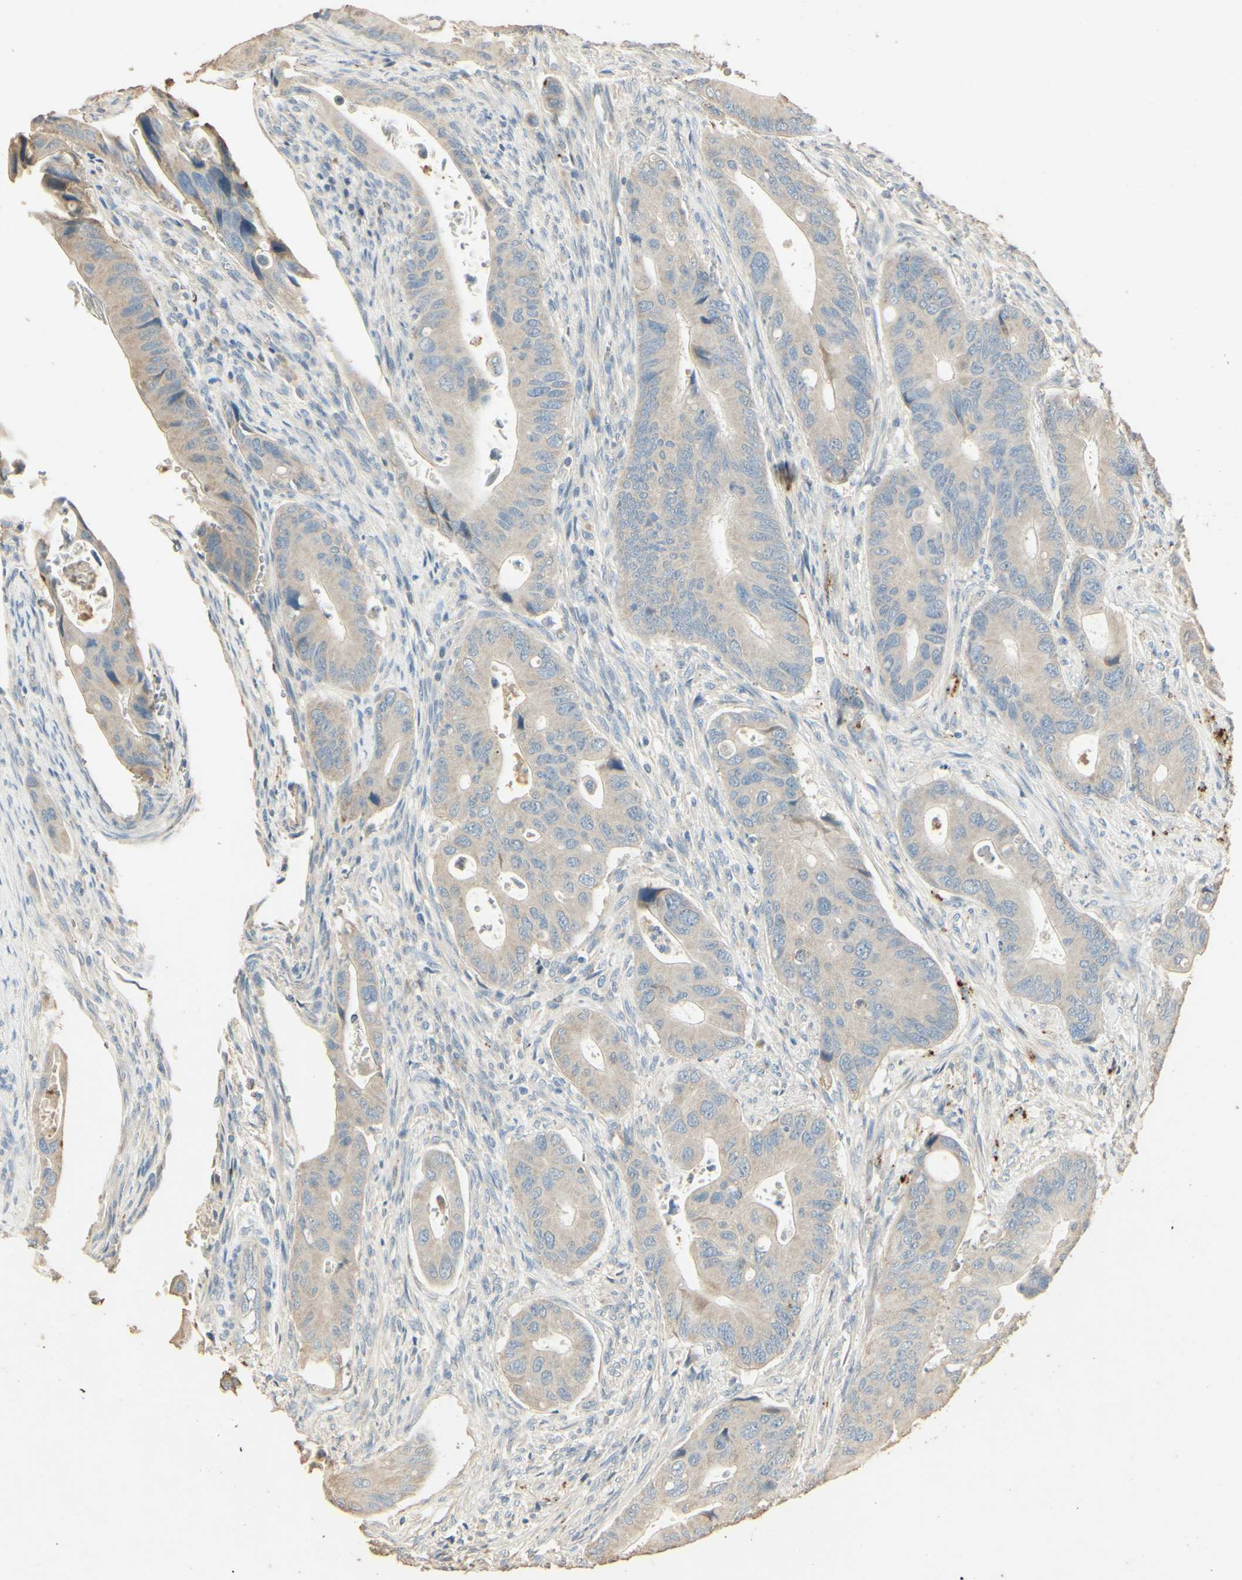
{"staining": {"intensity": "negative", "quantity": "none", "location": "none"}, "tissue": "colorectal cancer", "cell_type": "Tumor cells", "image_type": "cancer", "snomed": [{"axis": "morphology", "description": "Adenocarcinoma, NOS"}, {"axis": "topography", "description": "Rectum"}], "caption": "DAB (3,3'-diaminobenzidine) immunohistochemical staining of human colorectal cancer (adenocarcinoma) exhibits no significant staining in tumor cells. (Brightfield microscopy of DAB (3,3'-diaminobenzidine) IHC at high magnification).", "gene": "ARHGEF17", "patient": {"sex": "female", "age": 57}}